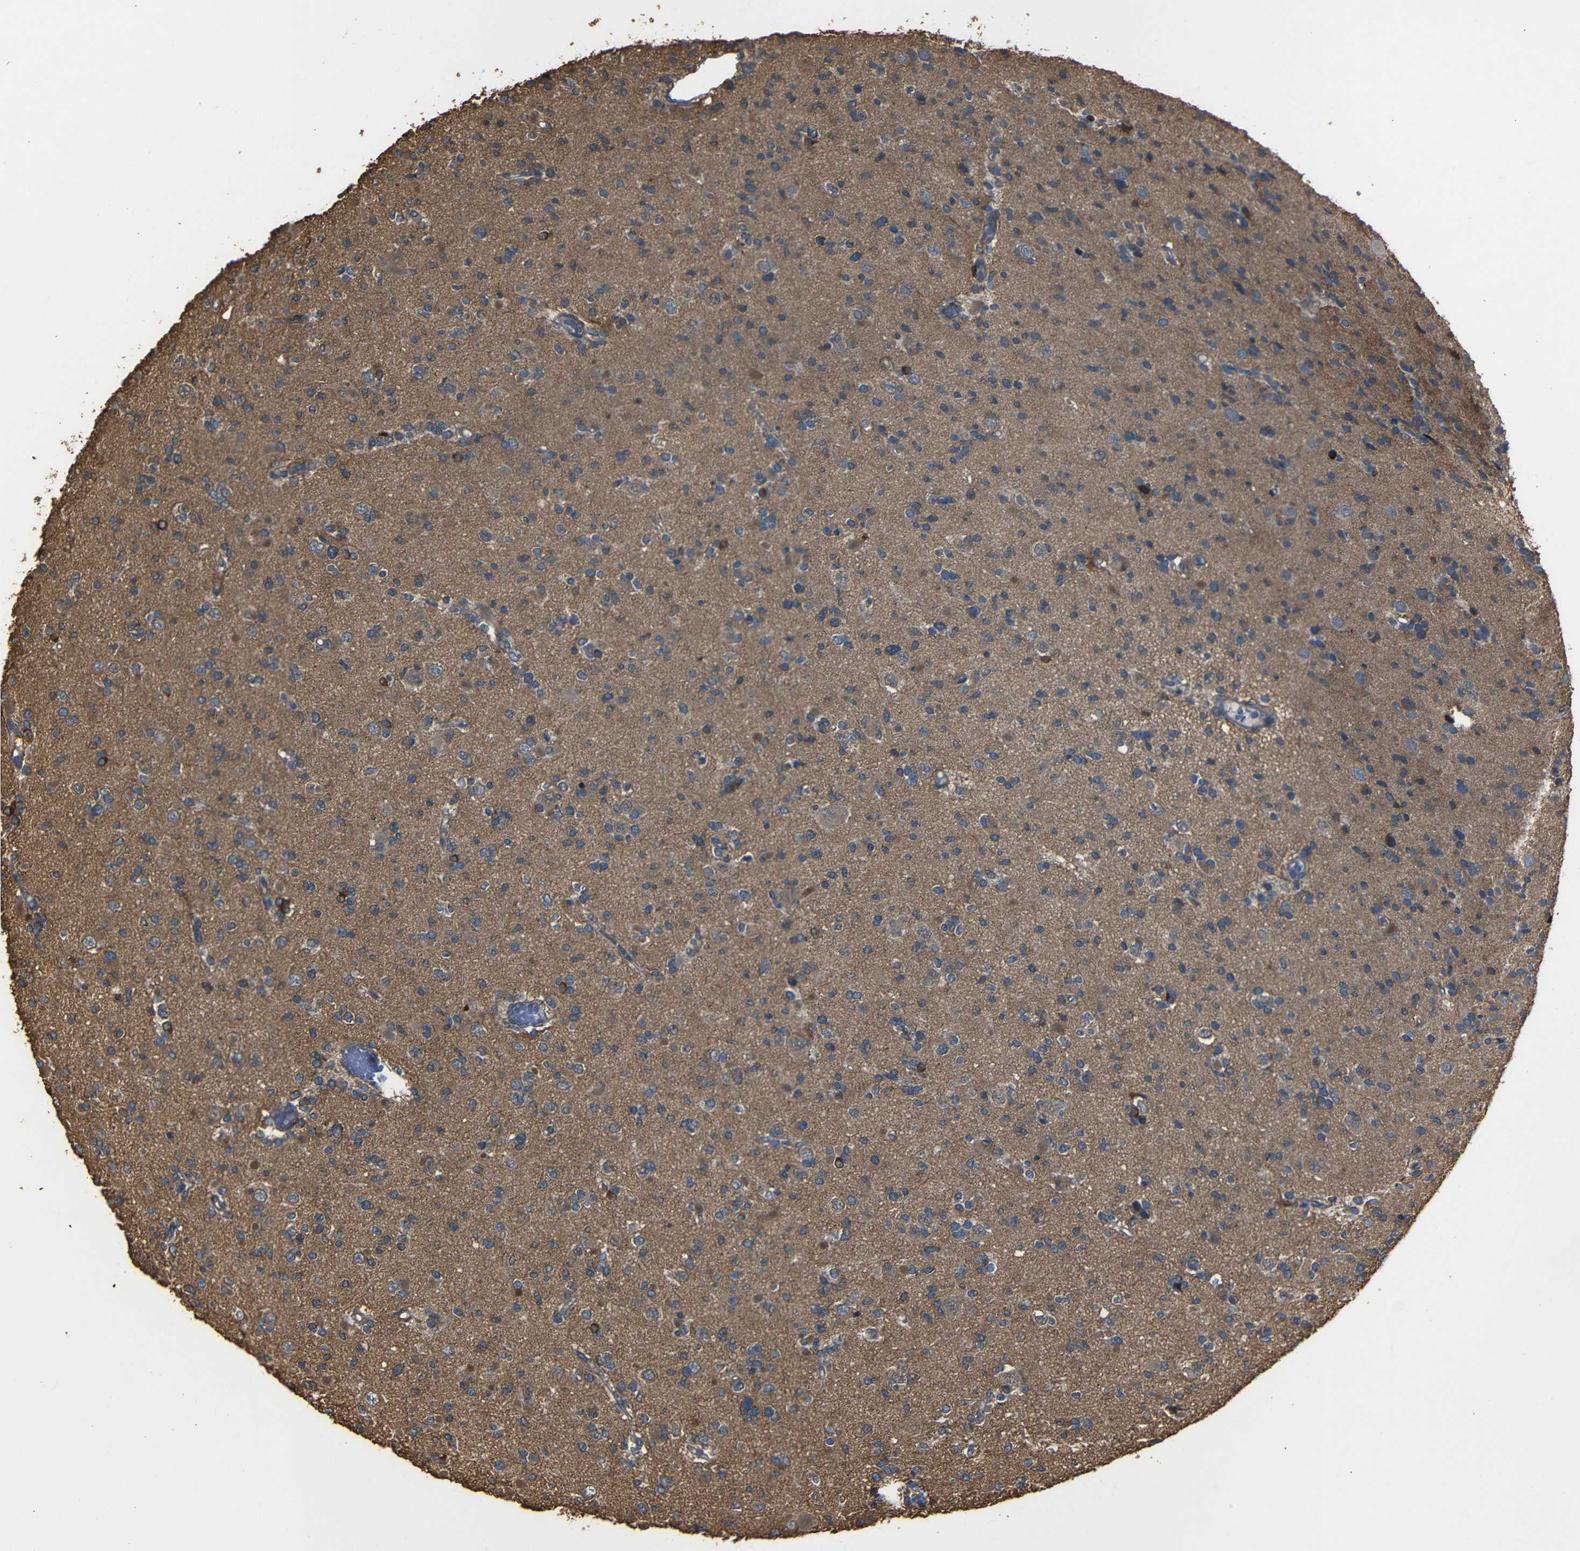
{"staining": {"intensity": "moderate", "quantity": ">75%", "location": "cytoplasmic/membranous"}, "tissue": "glioma", "cell_type": "Tumor cells", "image_type": "cancer", "snomed": [{"axis": "morphology", "description": "Glioma, malignant, Low grade"}, {"axis": "topography", "description": "Brain"}], "caption": "The photomicrograph shows staining of malignant low-grade glioma, revealing moderate cytoplasmic/membranous protein positivity (brown color) within tumor cells.", "gene": "ADGRE5", "patient": {"sex": "female", "age": 22}}